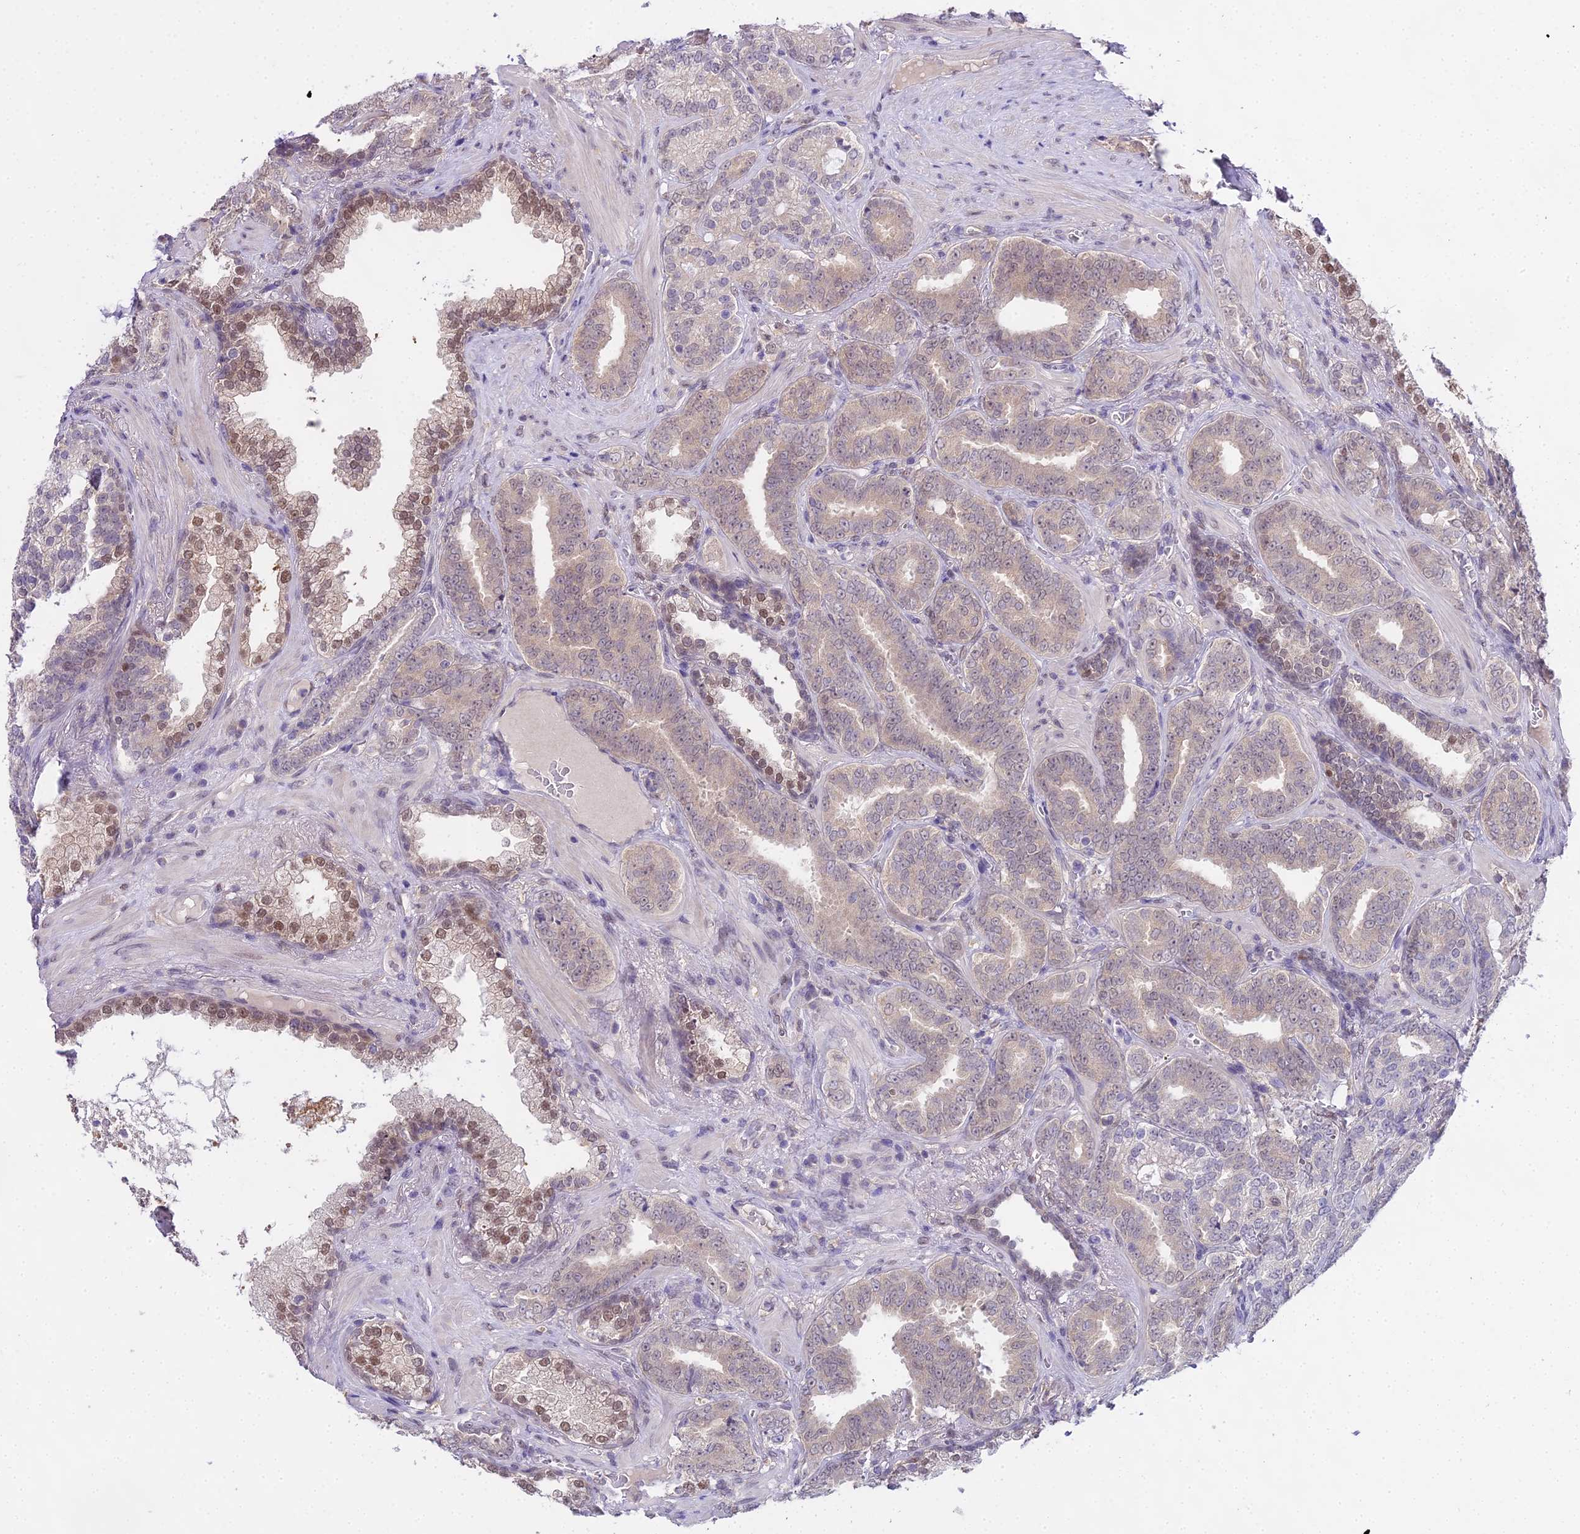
{"staining": {"intensity": "weak", "quantity": "25%-75%", "location": "cytoplasmic/membranous,nuclear"}, "tissue": "prostate cancer", "cell_type": "Tumor cells", "image_type": "cancer", "snomed": [{"axis": "morphology", "description": "Adenocarcinoma, High grade"}, {"axis": "topography", "description": "Prostate and seminal vesicle, NOS"}], "caption": "This histopathology image shows immunohistochemistry staining of prostate adenocarcinoma (high-grade), with low weak cytoplasmic/membranous and nuclear positivity in about 25%-75% of tumor cells.", "gene": "MAT2A", "patient": {"sex": "male", "age": 67}}